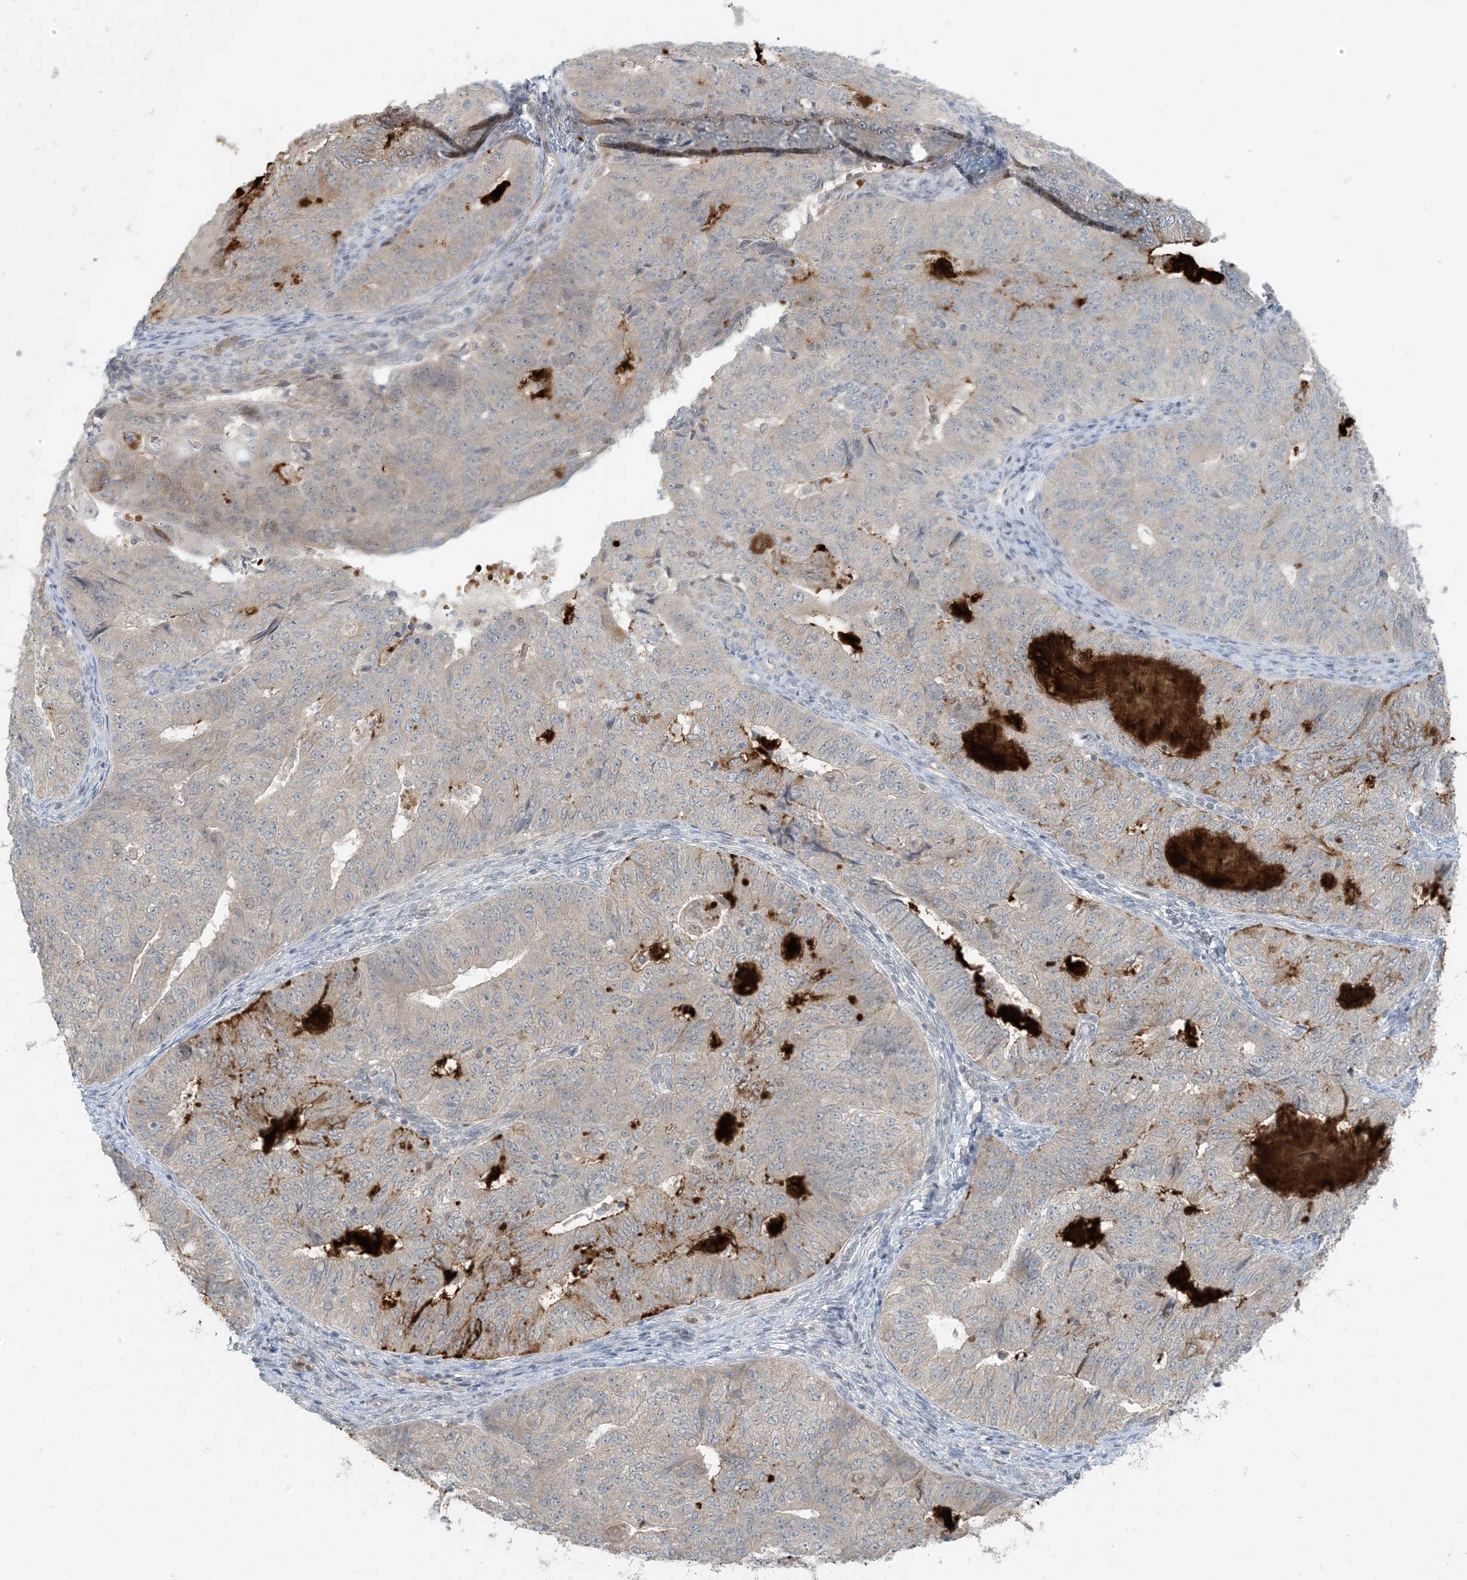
{"staining": {"intensity": "weak", "quantity": "<25%", "location": "cytoplasmic/membranous"}, "tissue": "endometrial cancer", "cell_type": "Tumor cells", "image_type": "cancer", "snomed": [{"axis": "morphology", "description": "Adenocarcinoma, NOS"}, {"axis": "topography", "description": "Endometrium"}], "caption": "The image reveals no significant positivity in tumor cells of endometrial adenocarcinoma.", "gene": "CTDNEP1", "patient": {"sex": "female", "age": 32}}